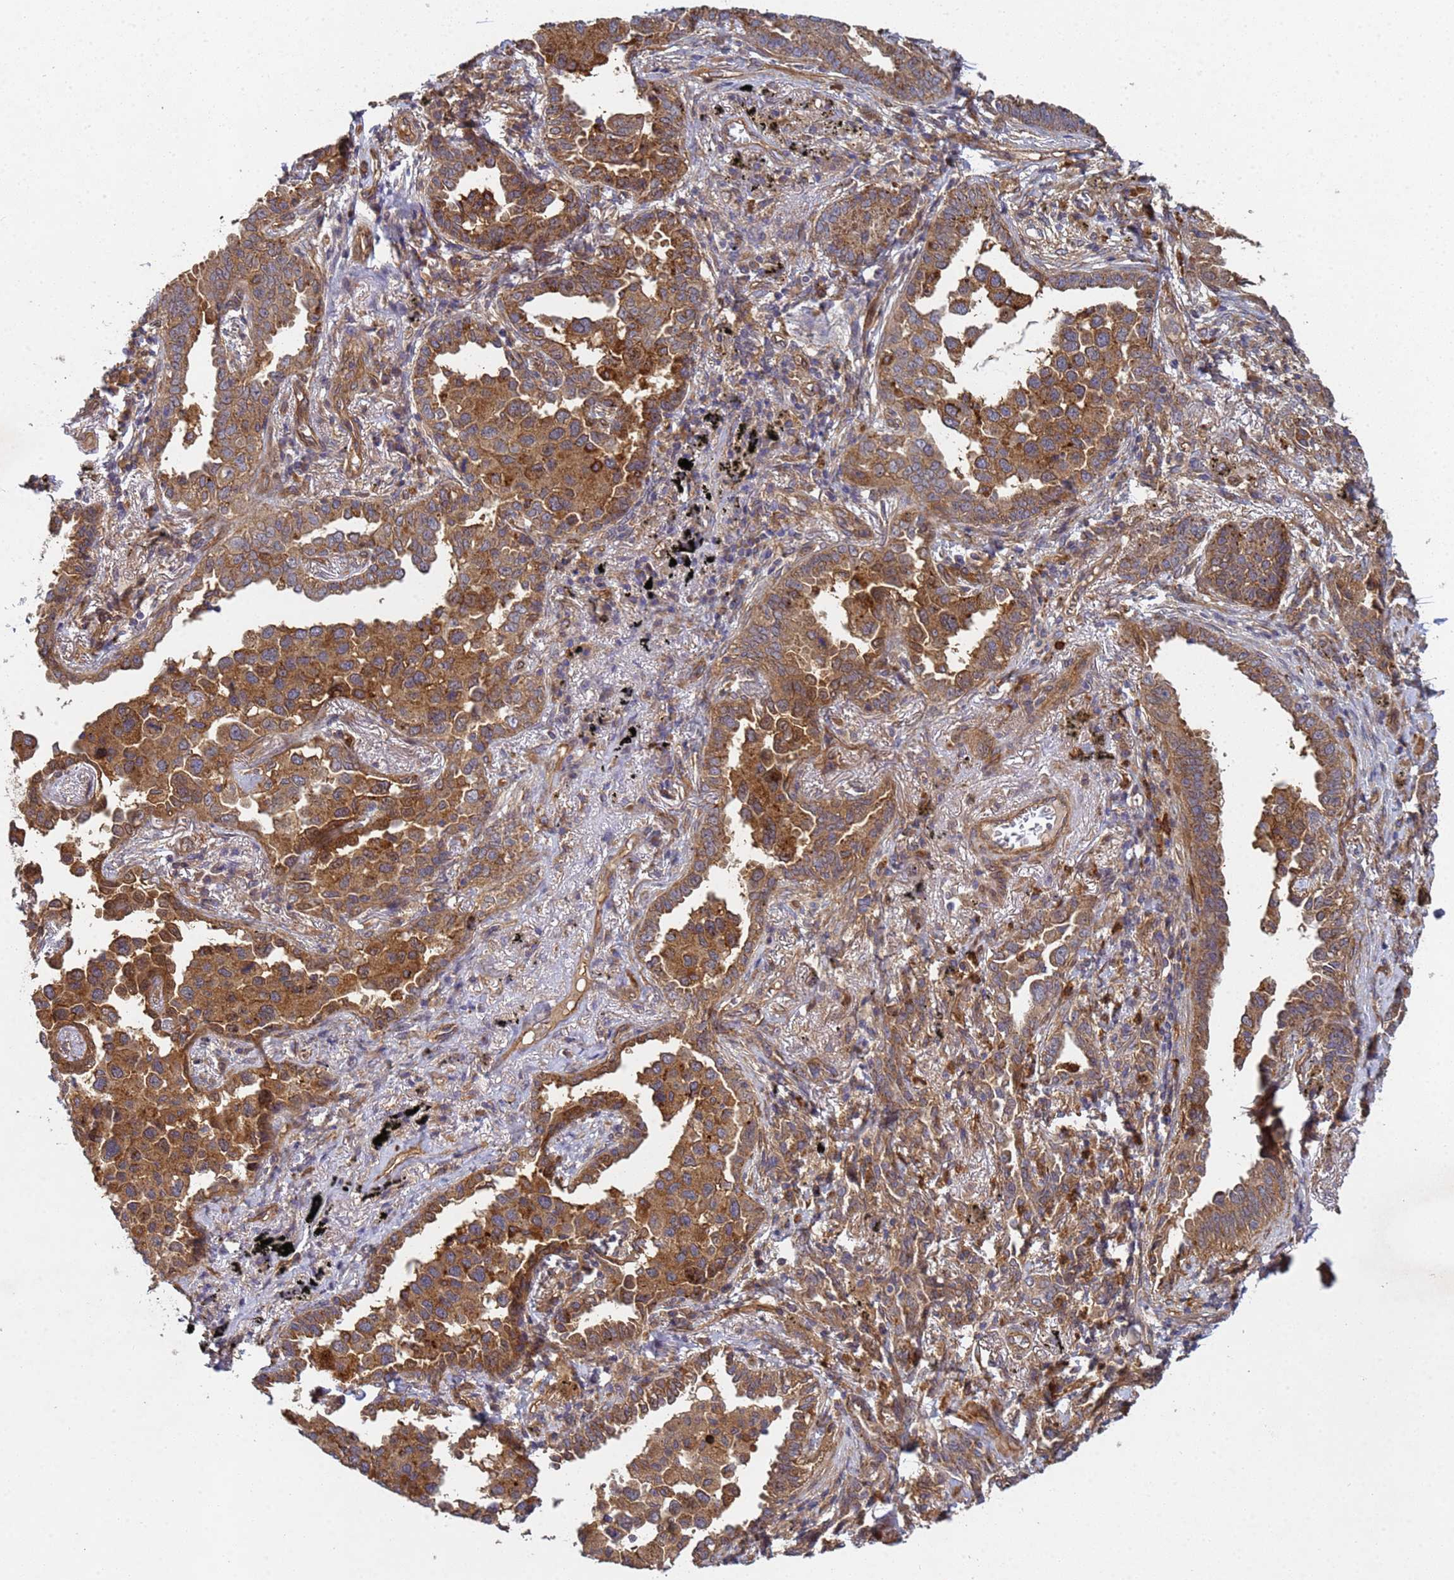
{"staining": {"intensity": "strong", "quantity": ">75%", "location": "cytoplasmic/membranous"}, "tissue": "lung cancer", "cell_type": "Tumor cells", "image_type": "cancer", "snomed": [{"axis": "morphology", "description": "Adenocarcinoma, NOS"}, {"axis": "topography", "description": "Lung"}], "caption": "Immunohistochemistry (DAB) staining of lung cancer (adenocarcinoma) displays strong cytoplasmic/membranous protein staining in approximately >75% of tumor cells. (DAB (3,3'-diaminobenzidine) = brown stain, brightfield microscopy at high magnification).", "gene": "C8orf34", "patient": {"sex": "male", "age": 67}}